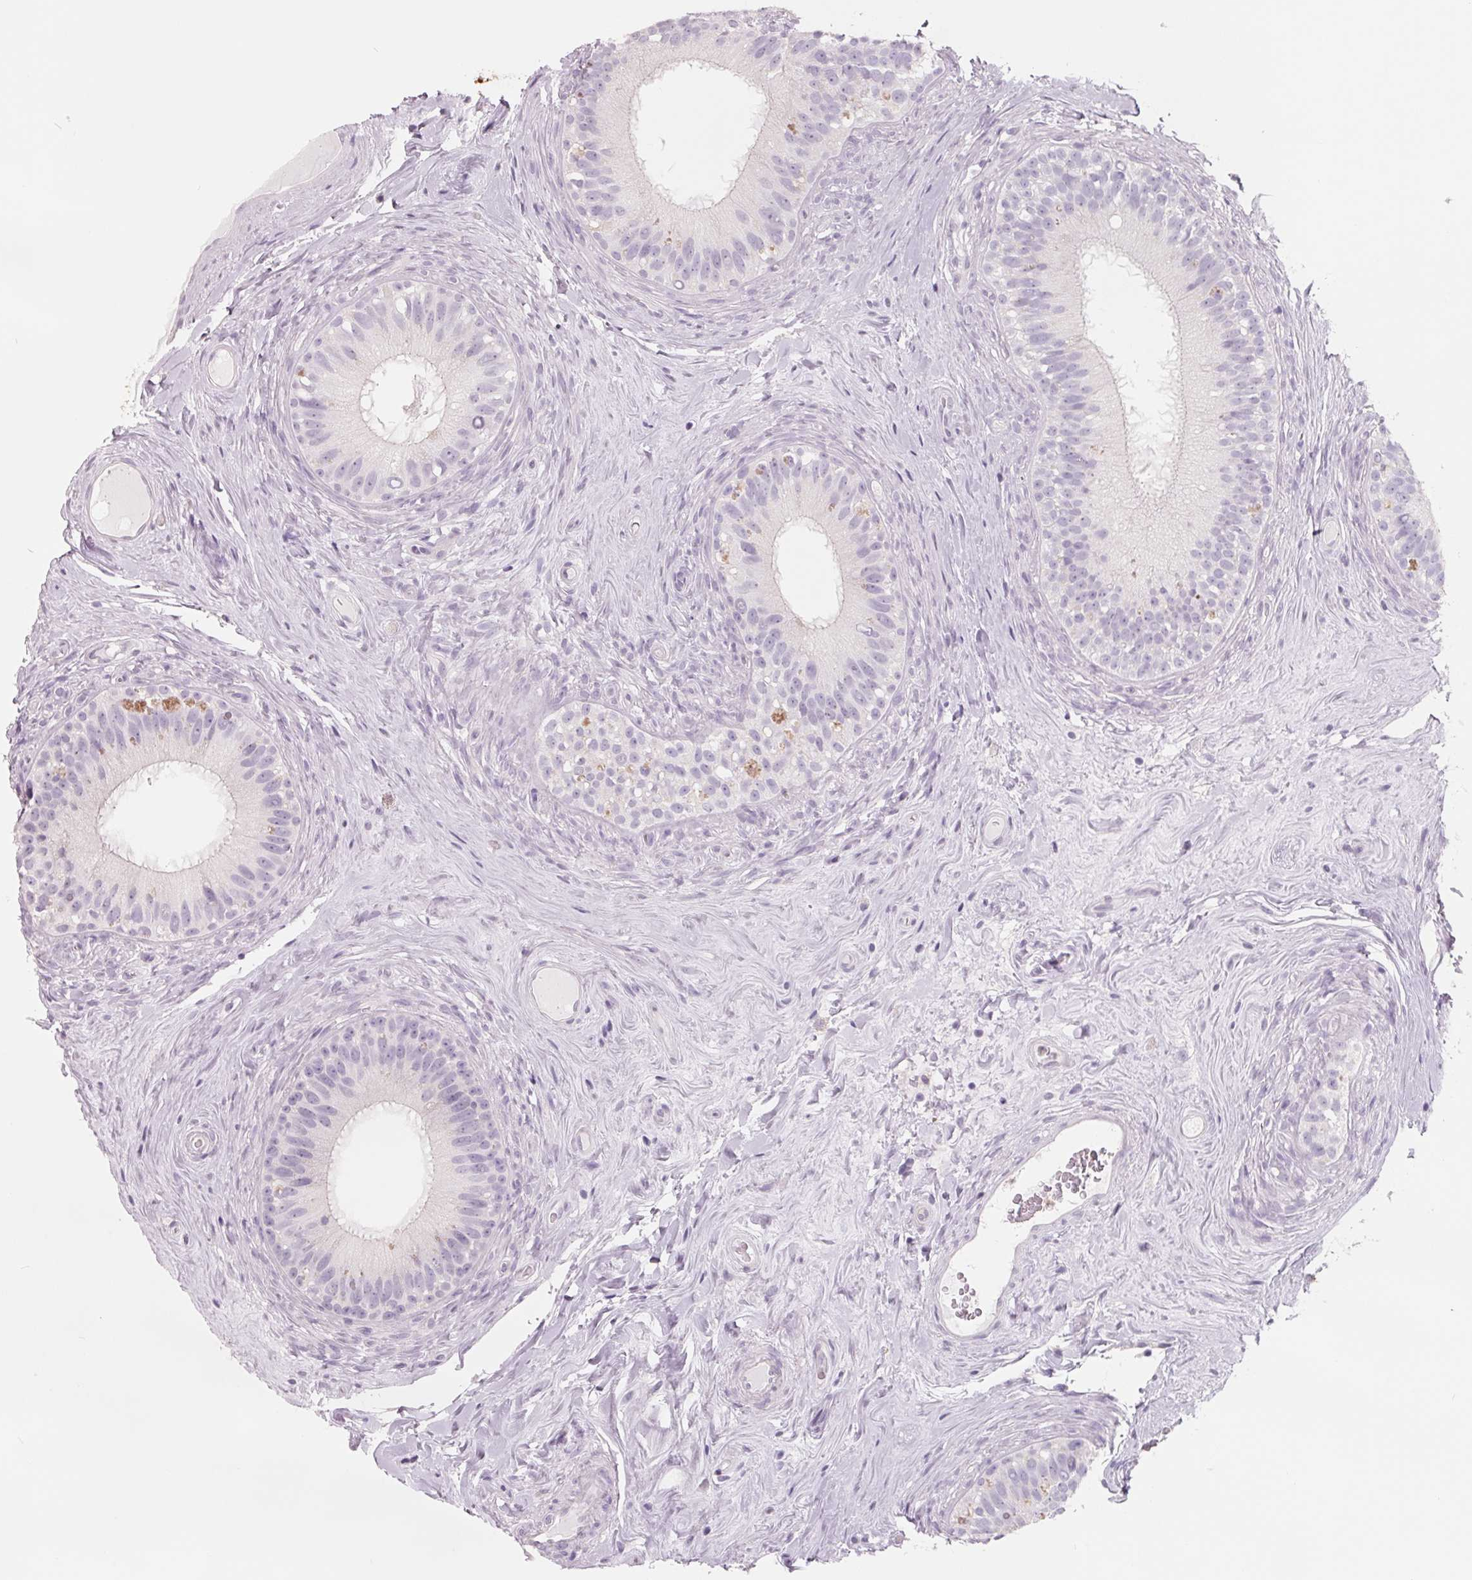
{"staining": {"intensity": "negative", "quantity": "none", "location": "none"}, "tissue": "epididymis", "cell_type": "Glandular cells", "image_type": "normal", "snomed": [{"axis": "morphology", "description": "Normal tissue, NOS"}, {"axis": "topography", "description": "Epididymis"}], "caption": "Glandular cells show no significant expression in unremarkable epididymis.", "gene": "FTCD", "patient": {"sex": "male", "age": 59}}